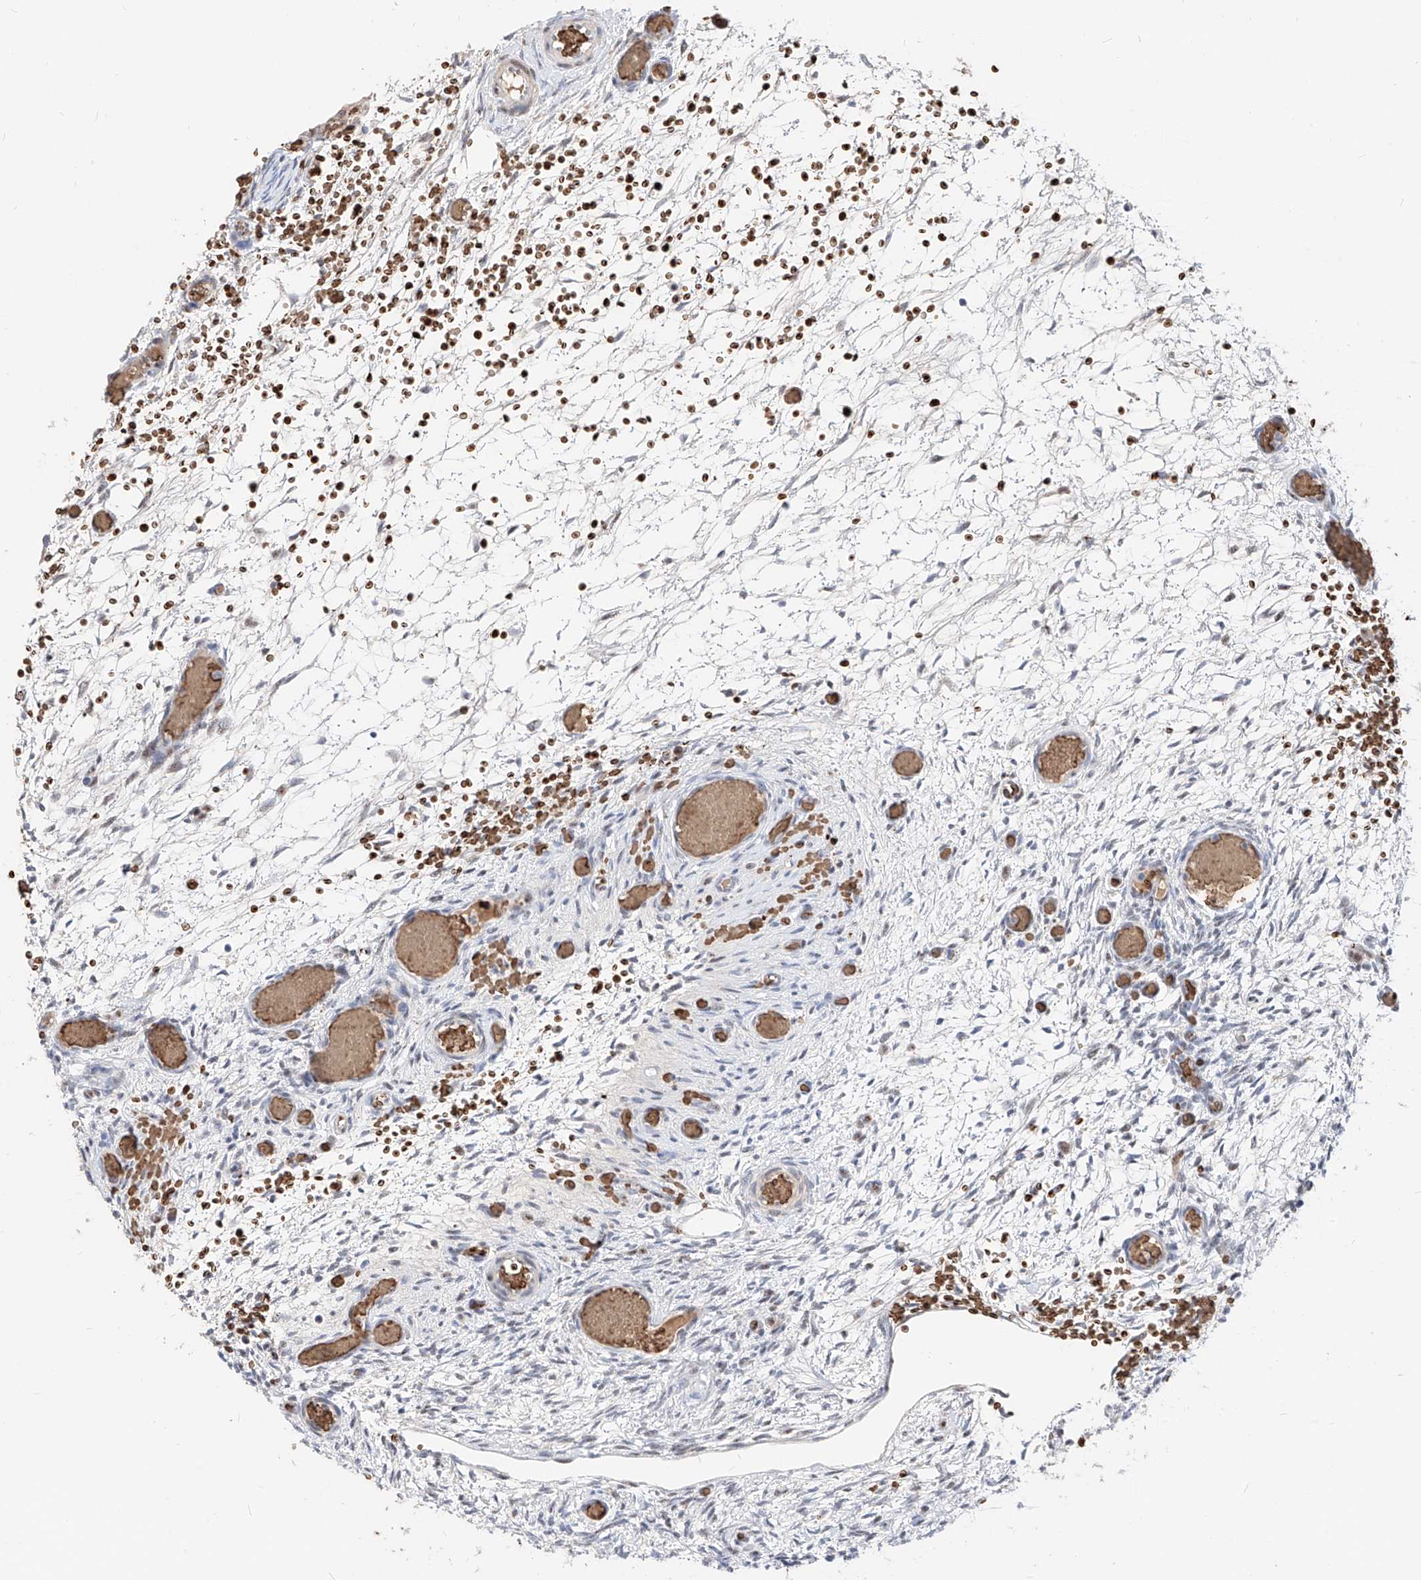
{"staining": {"intensity": "negative", "quantity": "none", "location": "none"}, "tissue": "ovary", "cell_type": "Ovarian stroma cells", "image_type": "normal", "snomed": [{"axis": "morphology", "description": "Adenocarcinoma, NOS"}, {"axis": "topography", "description": "Endometrium"}], "caption": "The micrograph shows no staining of ovarian stroma cells in benign ovary. (DAB (3,3'-diaminobenzidine) IHC with hematoxylin counter stain).", "gene": "ZFP42", "patient": {"sex": "female", "age": 32}}